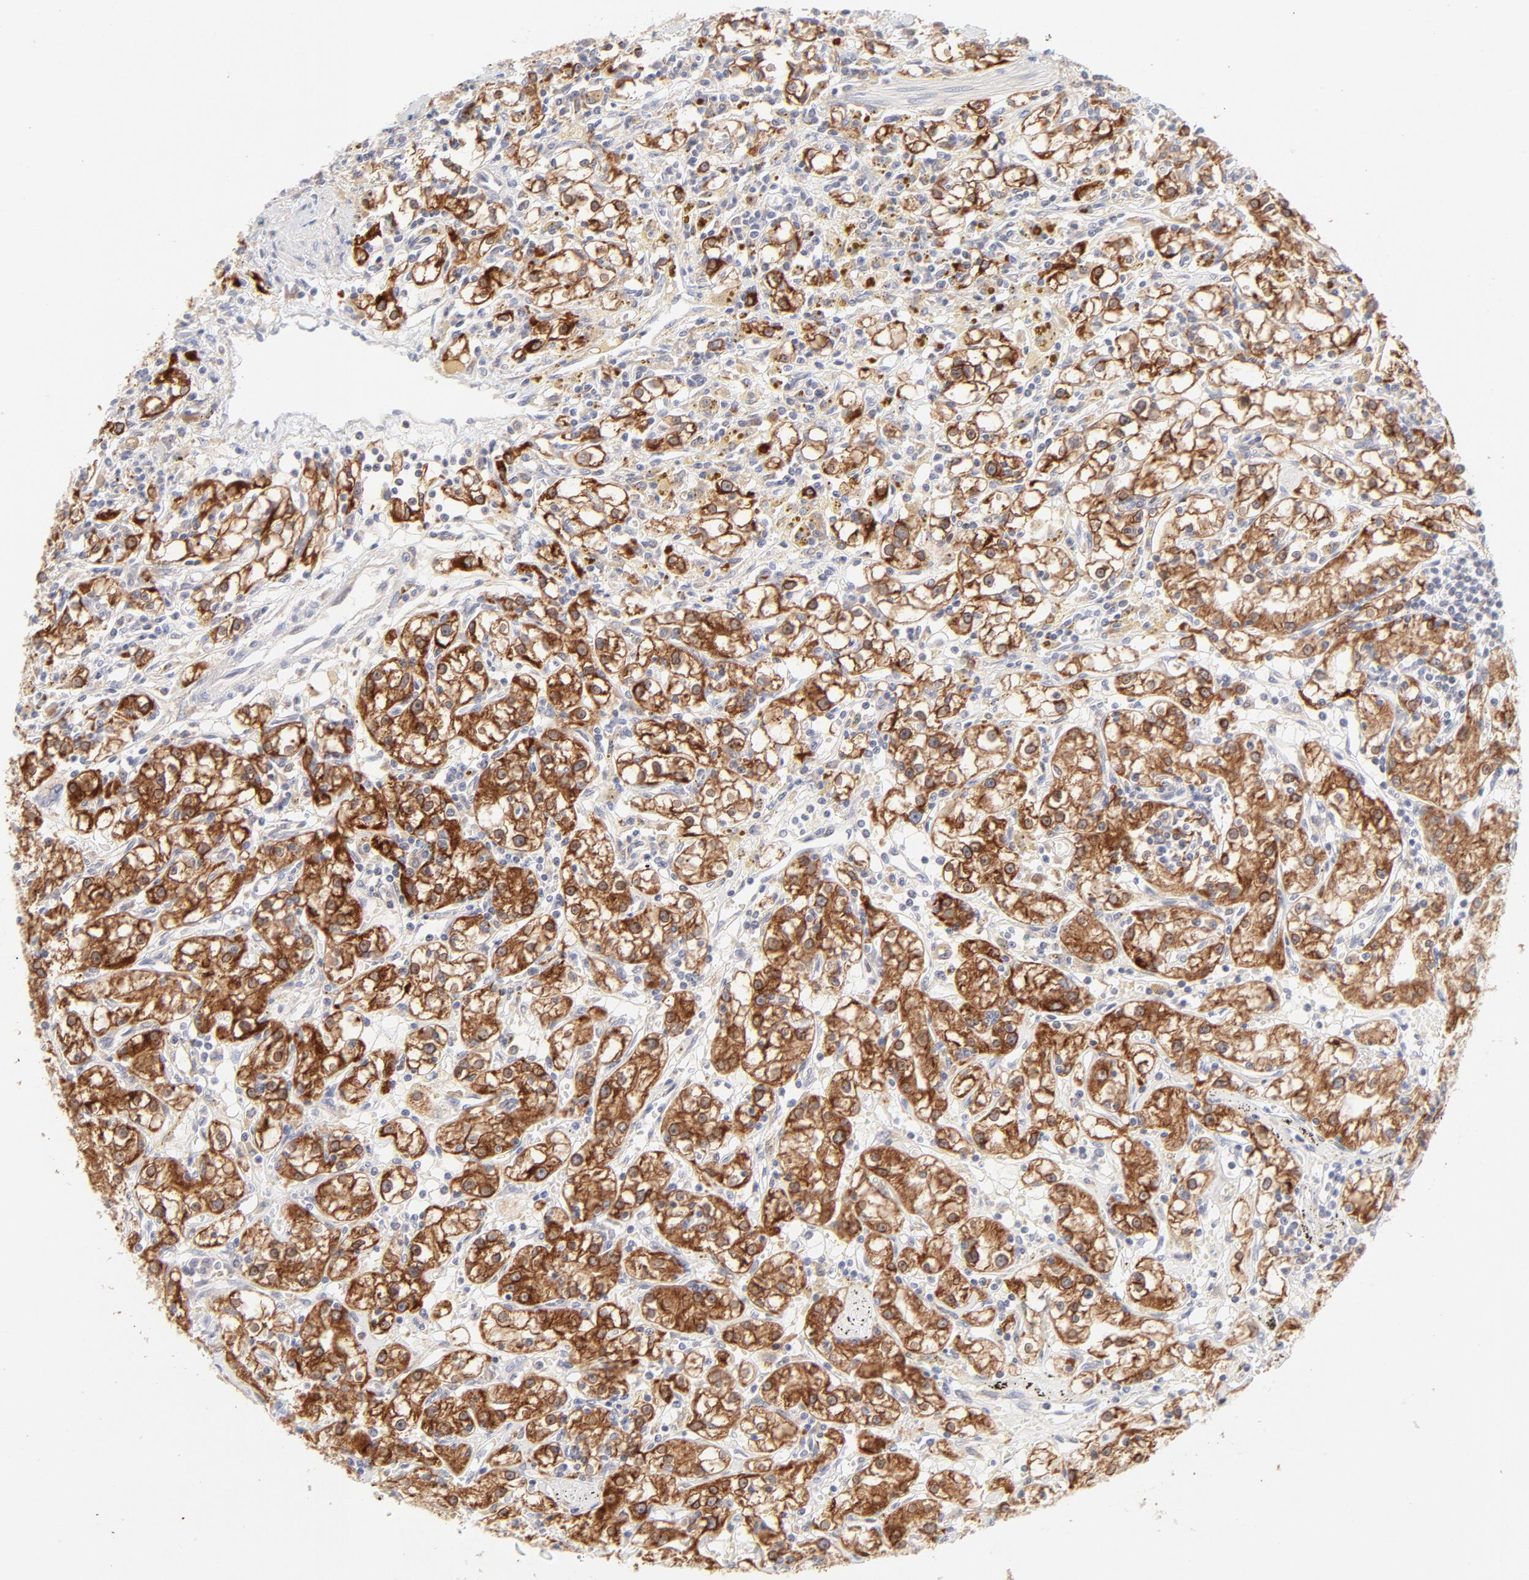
{"staining": {"intensity": "strong", "quantity": ">75%", "location": "cytoplasmic/membranous"}, "tissue": "renal cancer", "cell_type": "Tumor cells", "image_type": "cancer", "snomed": [{"axis": "morphology", "description": "Adenocarcinoma, NOS"}, {"axis": "topography", "description": "Kidney"}], "caption": "Protein staining reveals strong cytoplasmic/membranous staining in approximately >75% of tumor cells in renal cancer. The protein is stained brown, and the nuclei are stained in blue (DAB IHC with brightfield microscopy, high magnification).", "gene": "RPS6KA1", "patient": {"sex": "male", "age": 56}}